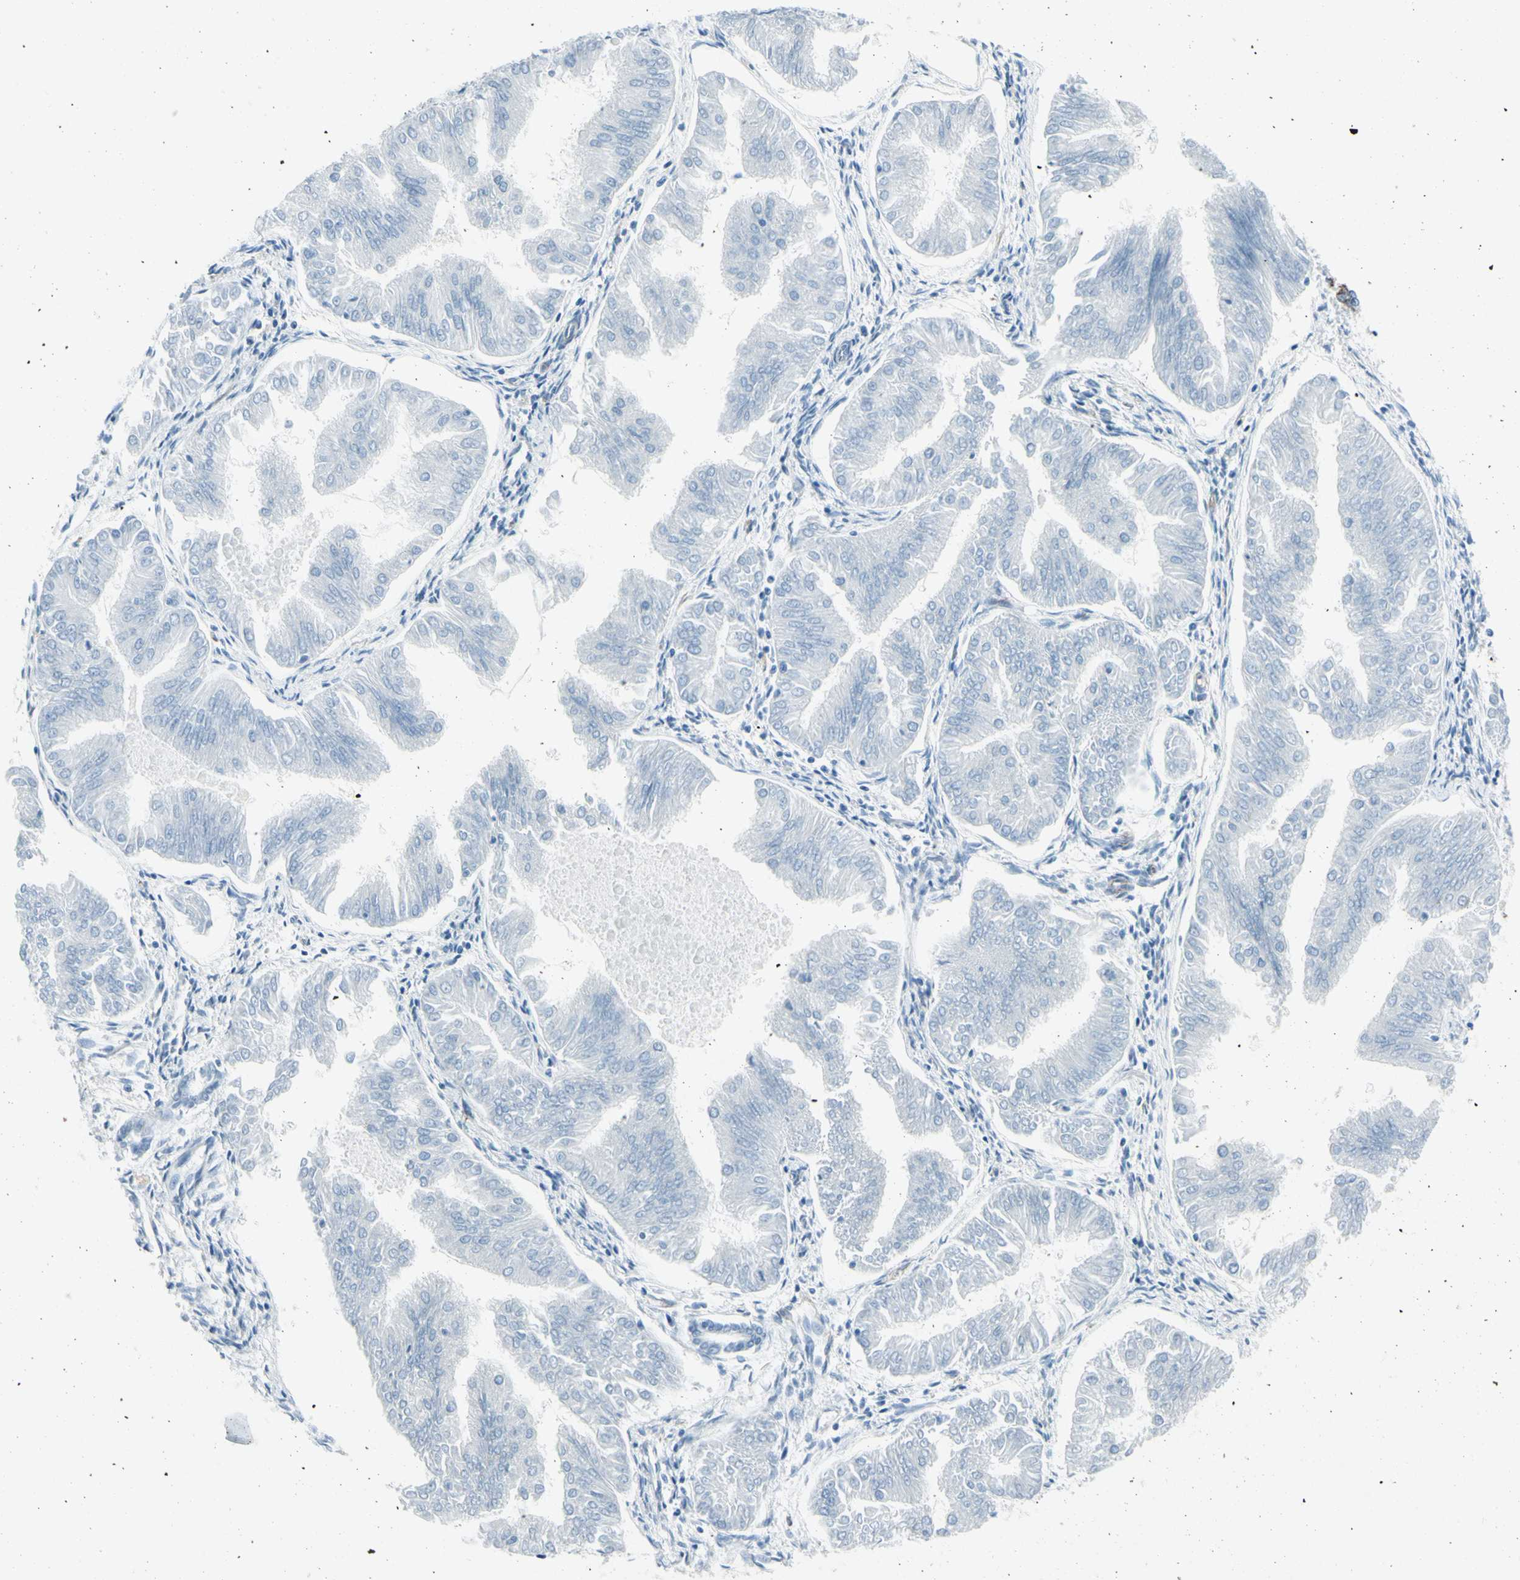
{"staining": {"intensity": "negative", "quantity": "none", "location": "none"}, "tissue": "endometrial cancer", "cell_type": "Tumor cells", "image_type": "cancer", "snomed": [{"axis": "morphology", "description": "Adenocarcinoma, NOS"}, {"axis": "topography", "description": "Endometrium"}], "caption": "IHC micrograph of neoplastic tissue: endometrial adenocarcinoma stained with DAB shows no significant protein positivity in tumor cells.", "gene": "PTH2R", "patient": {"sex": "female", "age": 53}}